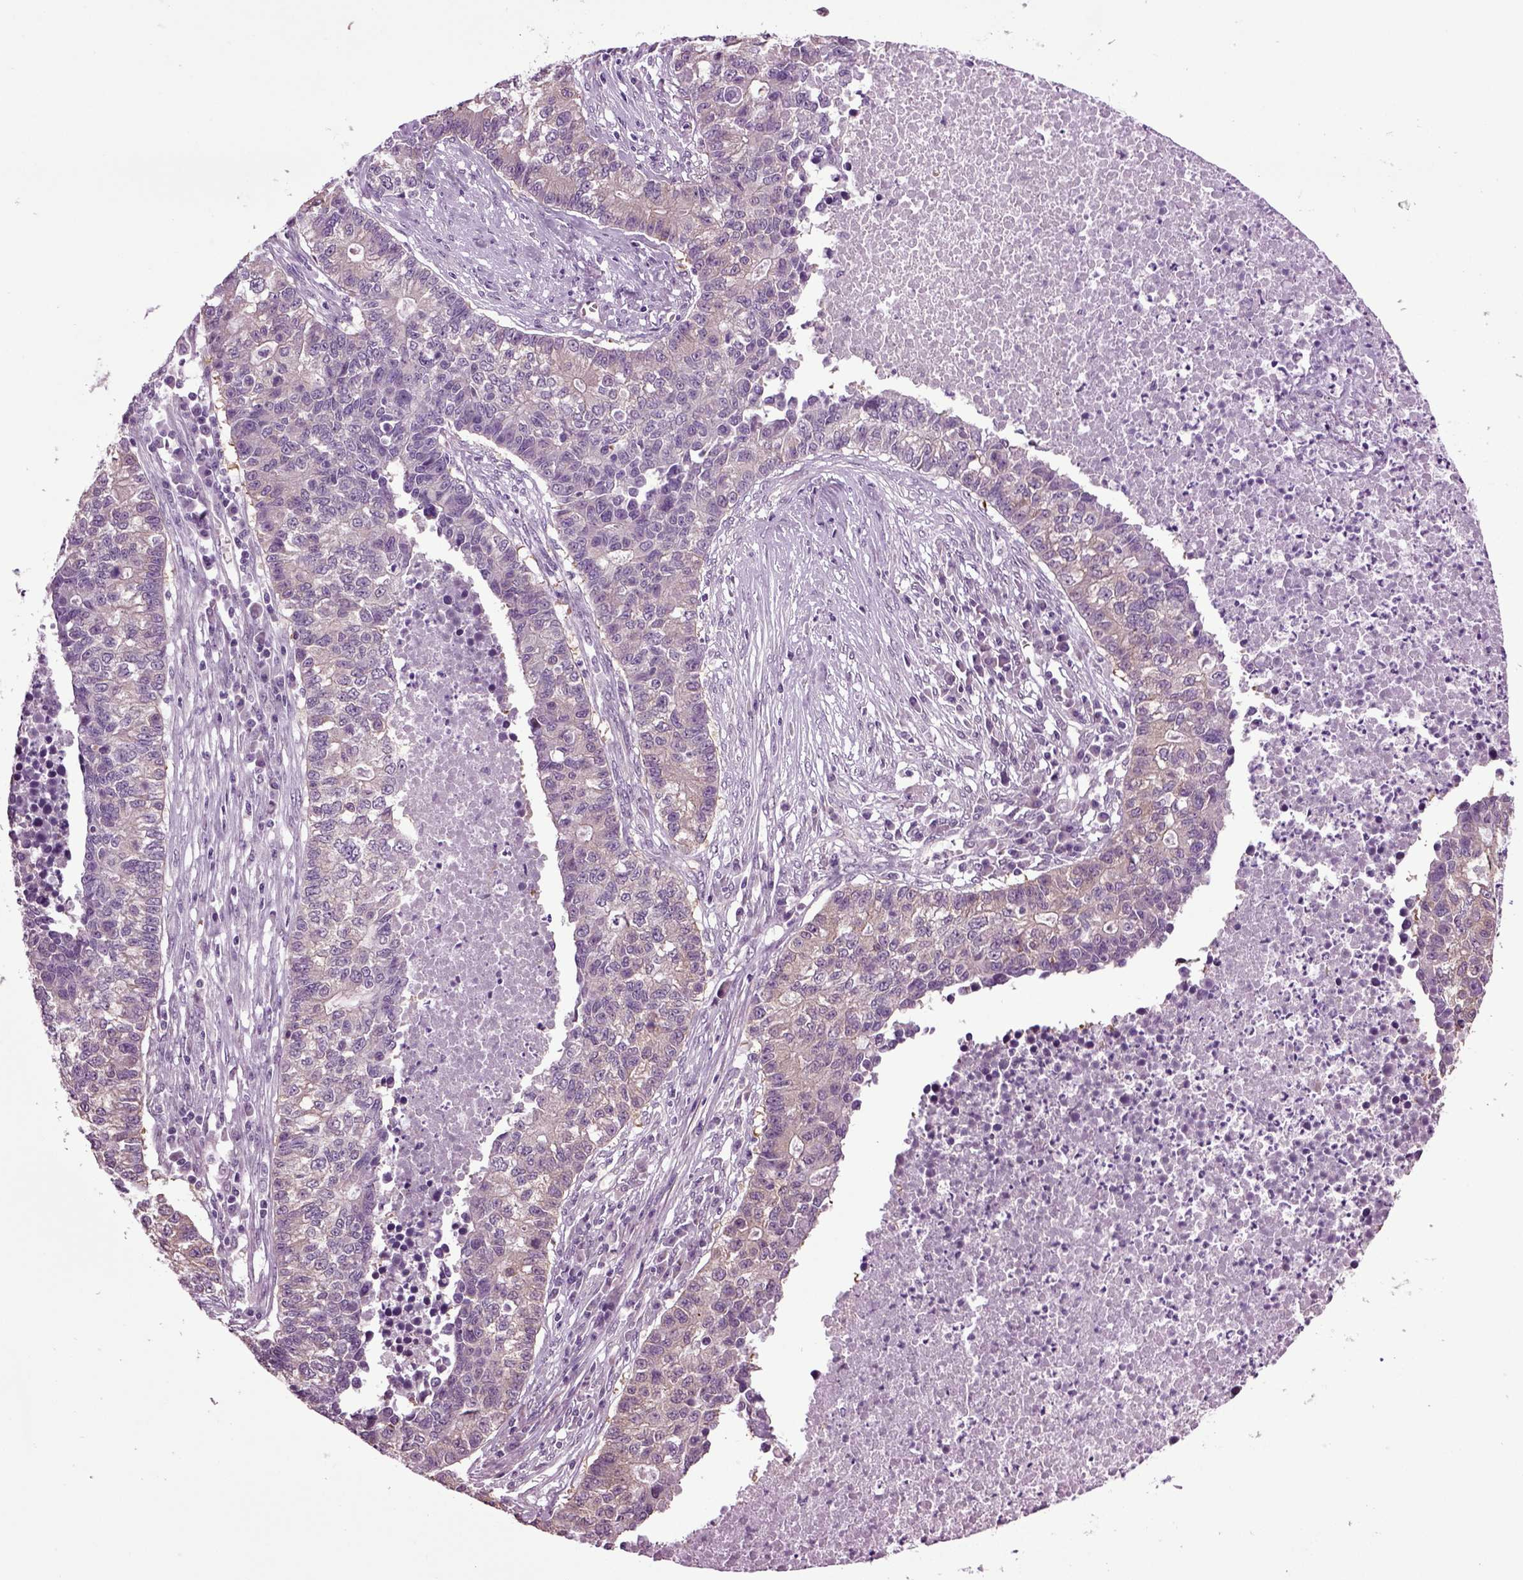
{"staining": {"intensity": "weak", "quantity": ">75%", "location": "cytoplasmic/membranous"}, "tissue": "lung cancer", "cell_type": "Tumor cells", "image_type": "cancer", "snomed": [{"axis": "morphology", "description": "Adenocarcinoma, NOS"}, {"axis": "topography", "description": "Lung"}], "caption": "Adenocarcinoma (lung) was stained to show a protein in brown. There is low levels of weak cytoplasmic/membranous expression in approximately >75% of tumor cells.", "gene": "PLCH2", "patient": {"sex": "male", "age": 57}}